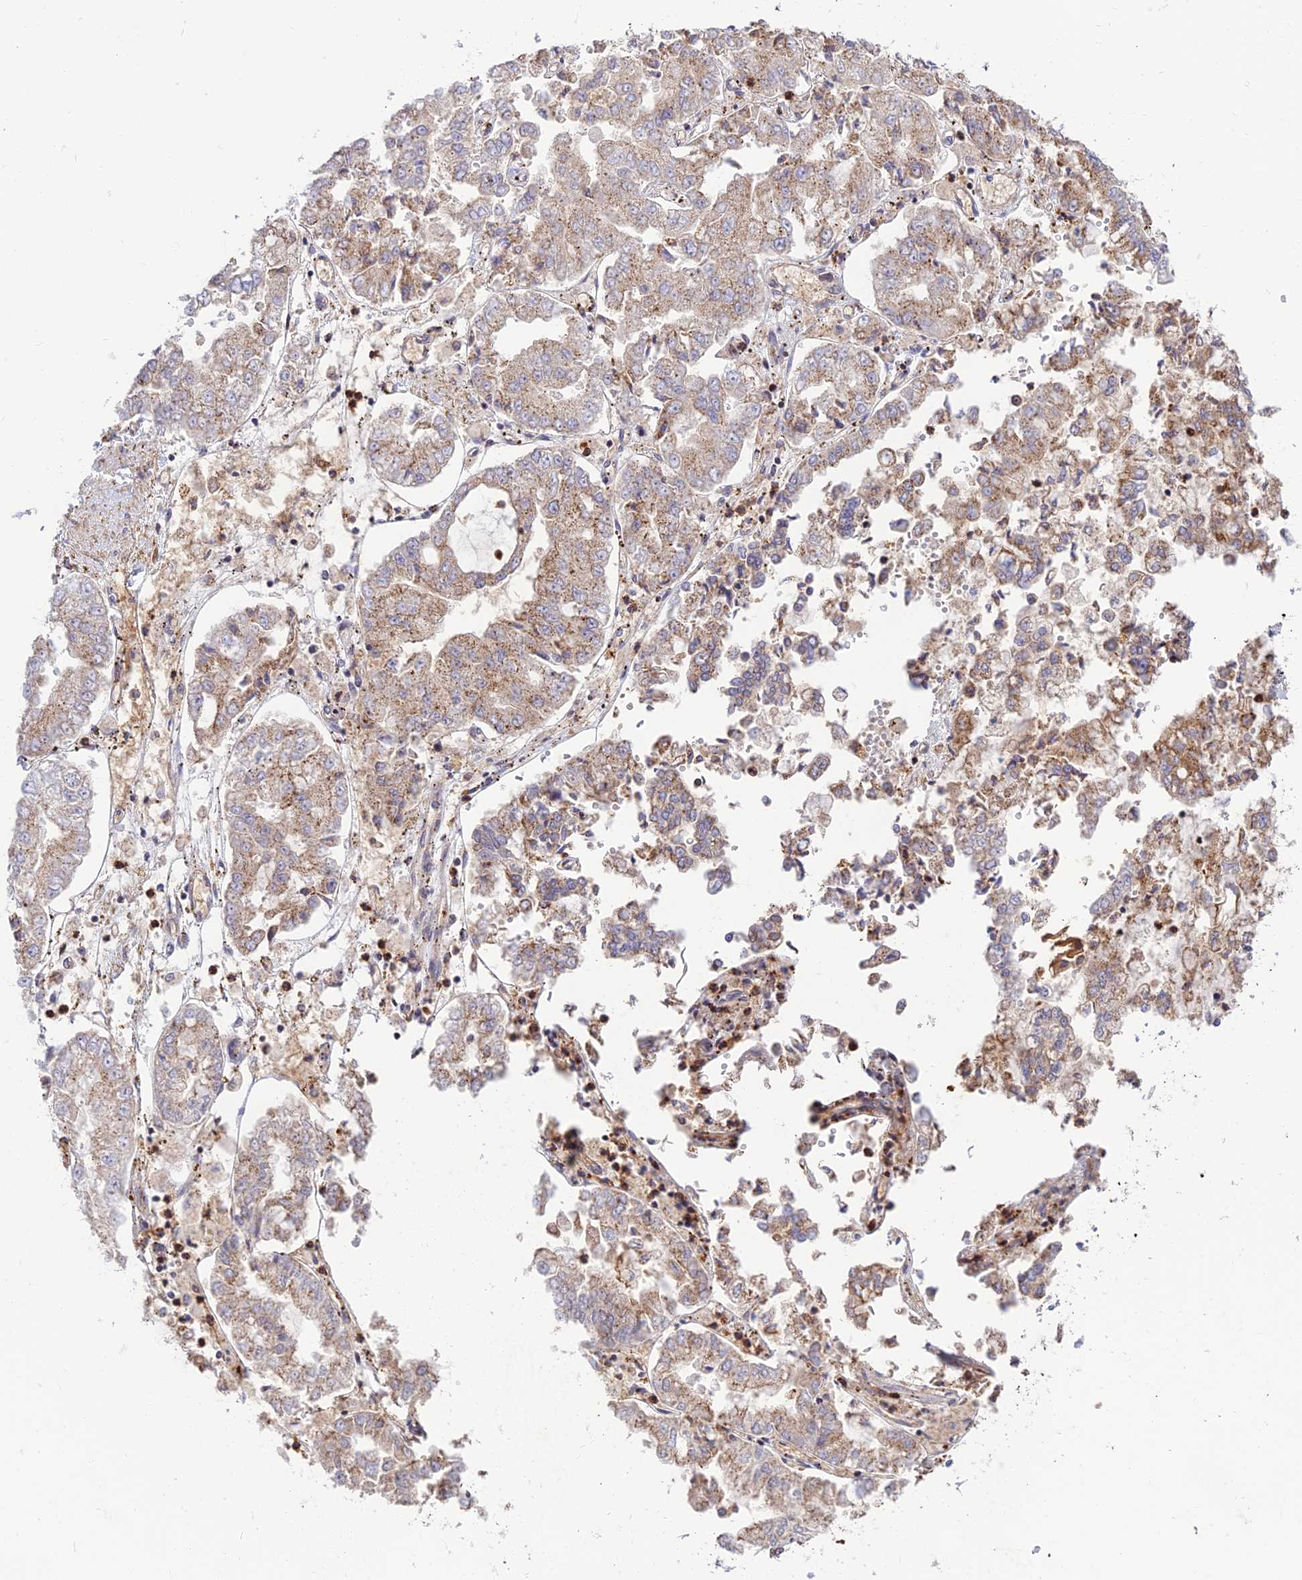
{"staining": {"intensity": "moderate", "quantity": "25%-75%", "location": "cytoplasmic/membranous"}, "tissue": "stomach cancer", "cell_type": "Tumor cells", "image_type": "cancer", "snomed": [{"axis": "morphology", "description": "Adenocarcinoma, NOS"}, {"axis": "topography", "description": "Stomach"}], "caption": "Immunohistochemistry (IHC) staining of adenocarcinoma (stomach), which exhibits medium levels of moderate cytoplasmic/membranous positivity in about 25%-75% of tumor cells indicating moderate cytoplasmic/membranous protein staining. The staining was performed using DAB (brown) for protein detection and nuclei were counterstained in hematoxylin (blue).", "gene": "FAM186B", "patient": {"sex": "male", "age": 76}}